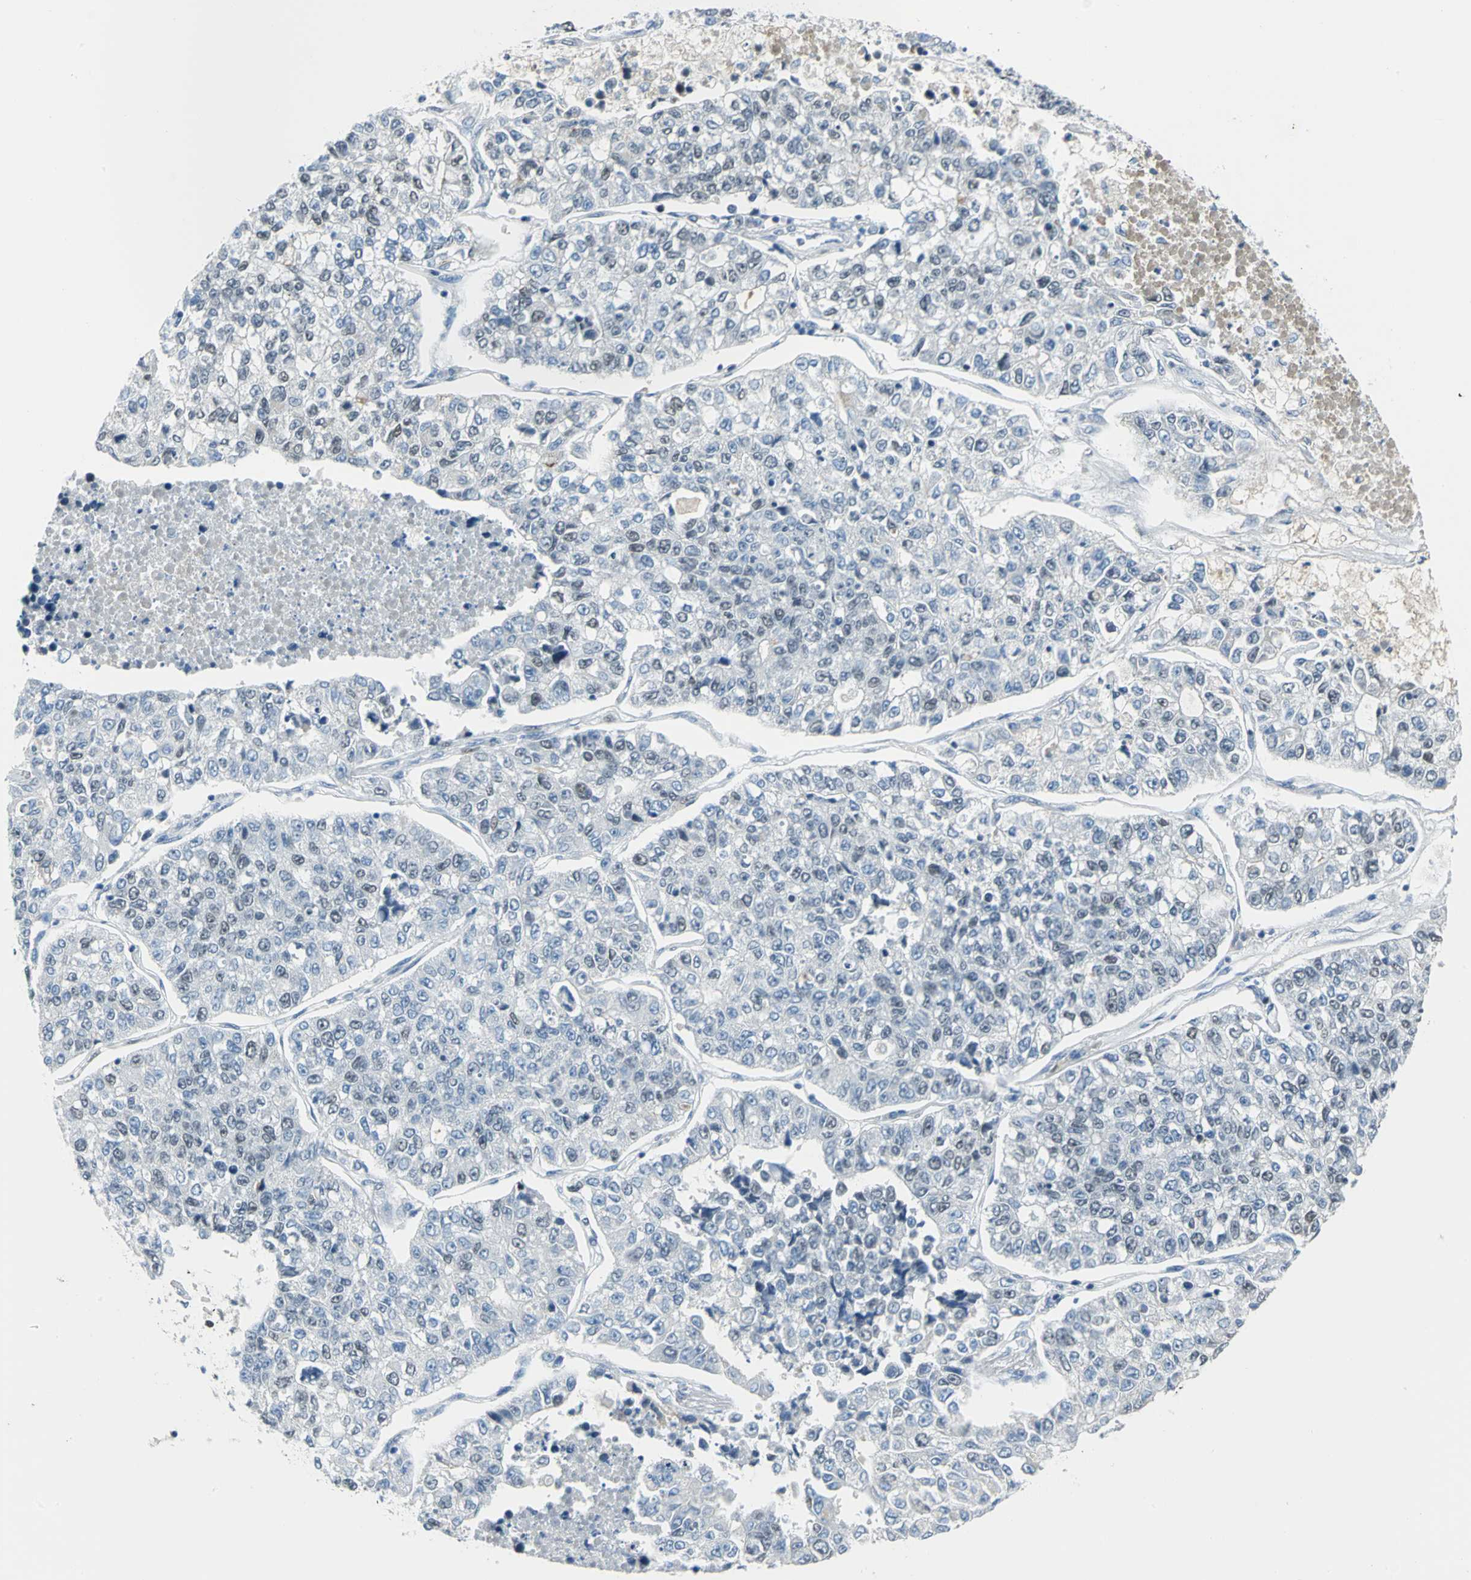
{"staining": {"intensity": "moderate", "quantity": "<25%", "location": "nuclear"}, "tissue": "lung cancer", "cell_type": "Tumor cells", "image_type": "cancer", "snomed": [{"axis": "morphology", "description": "Adenocarcinoma, NOS"}, {"axis": "topography", "description": "Lung"}], "caption": "The immunohistochemical stain shows moderate nuclear staining in tumor cells of adenocarcinoma (lung) tissue.", "gene": "MCM3", "patient": {"sex": "male", "age": 49}}